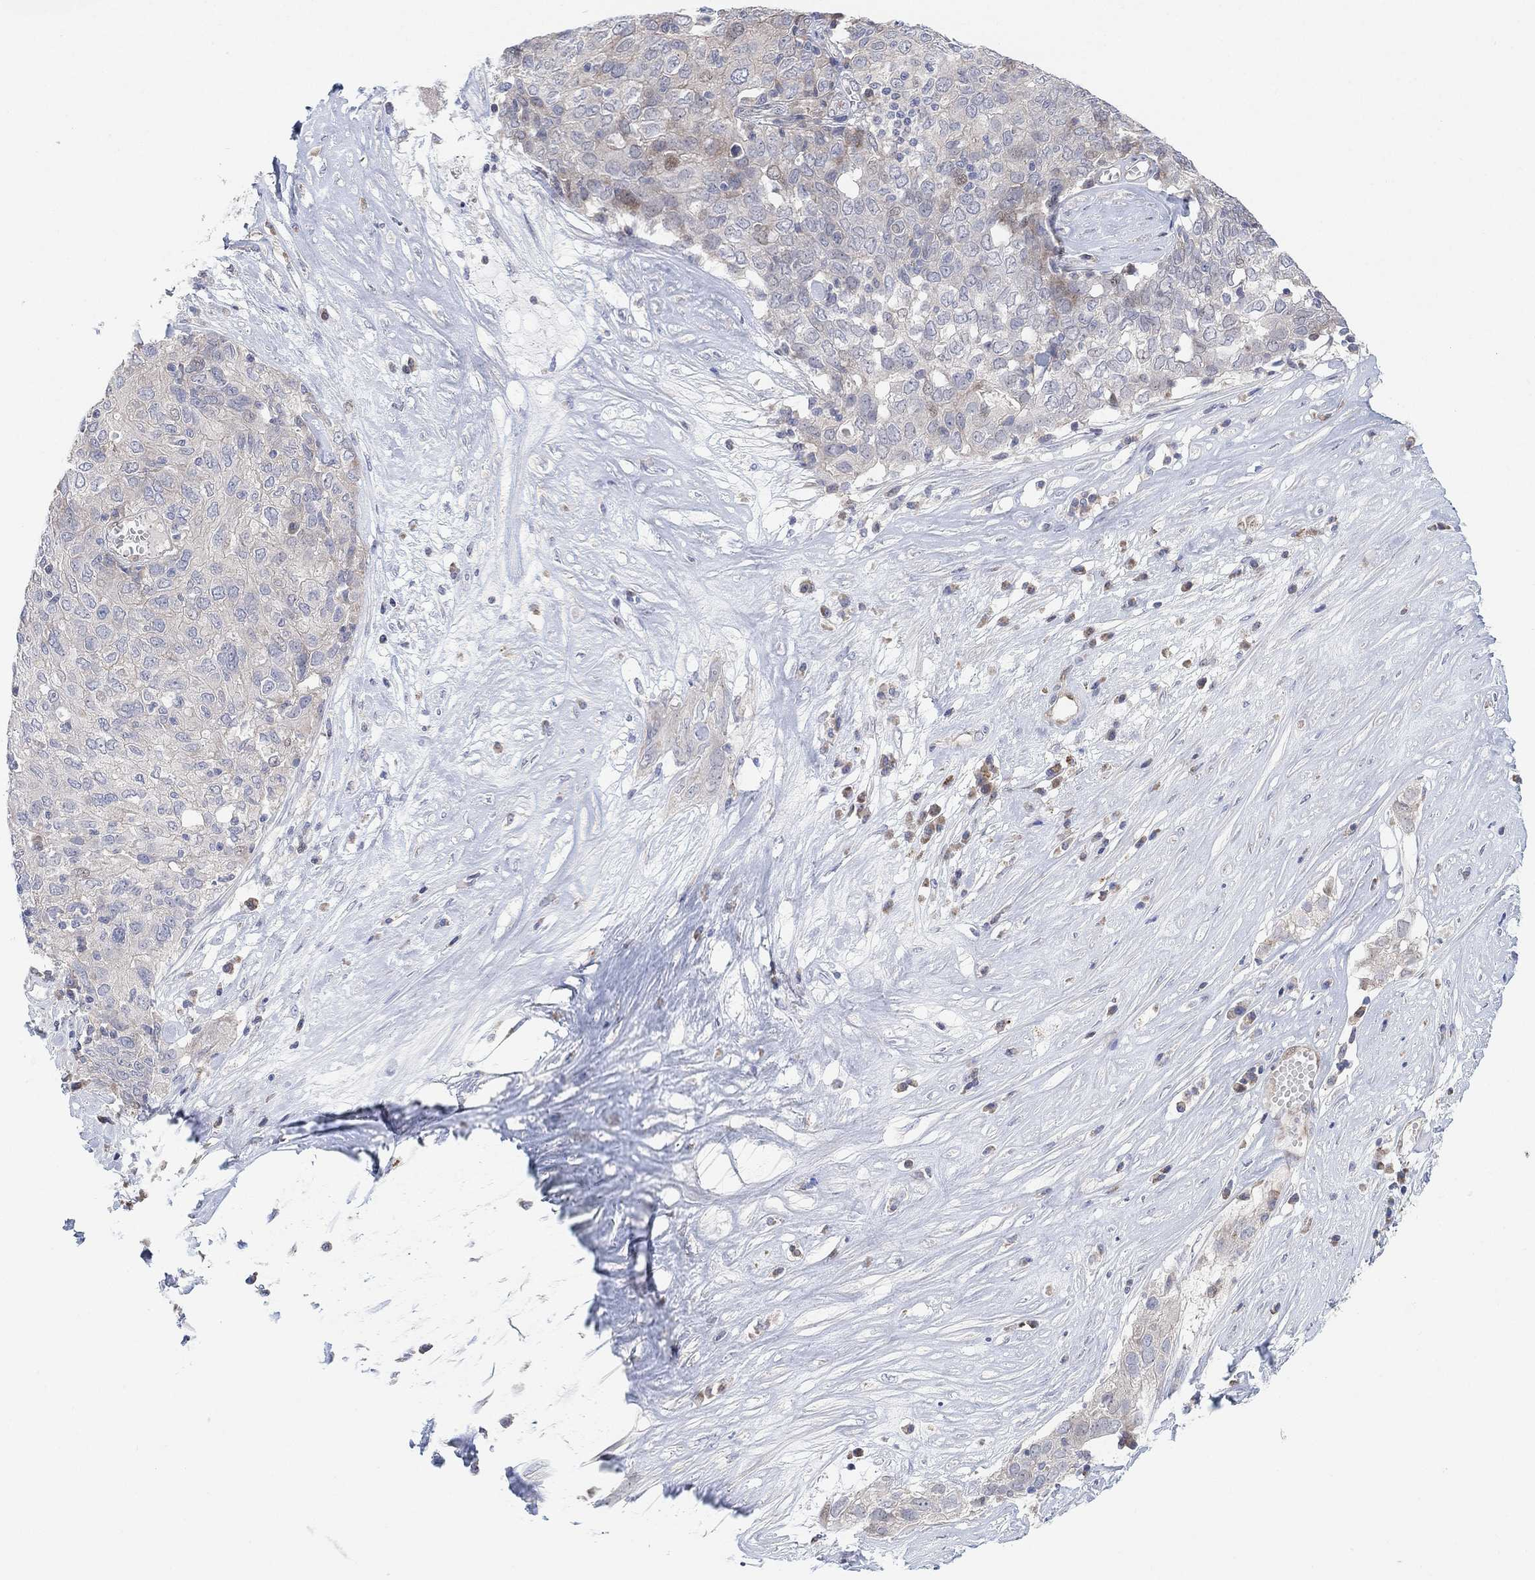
{"staining": {"intensity": "negative", "quantity": "none", "location": "none"}, "tissue": "ovarian cancer", "cell_type": "Tumor cells", "image_type": "cancer", "snomed": [{"axis": "morphology", "description": "Carcinoma, endometroid"}, {"axis": "topography", "description": "Ovary"}], "caption": "This is a histopathology image of immunohistochemistry (IHC) staining of ovarian cancer (endometroid carcinoma), which shows no staining in tumor cells.", "gene": "CNTF", "patient": {"sex": "female", "age": 50}}